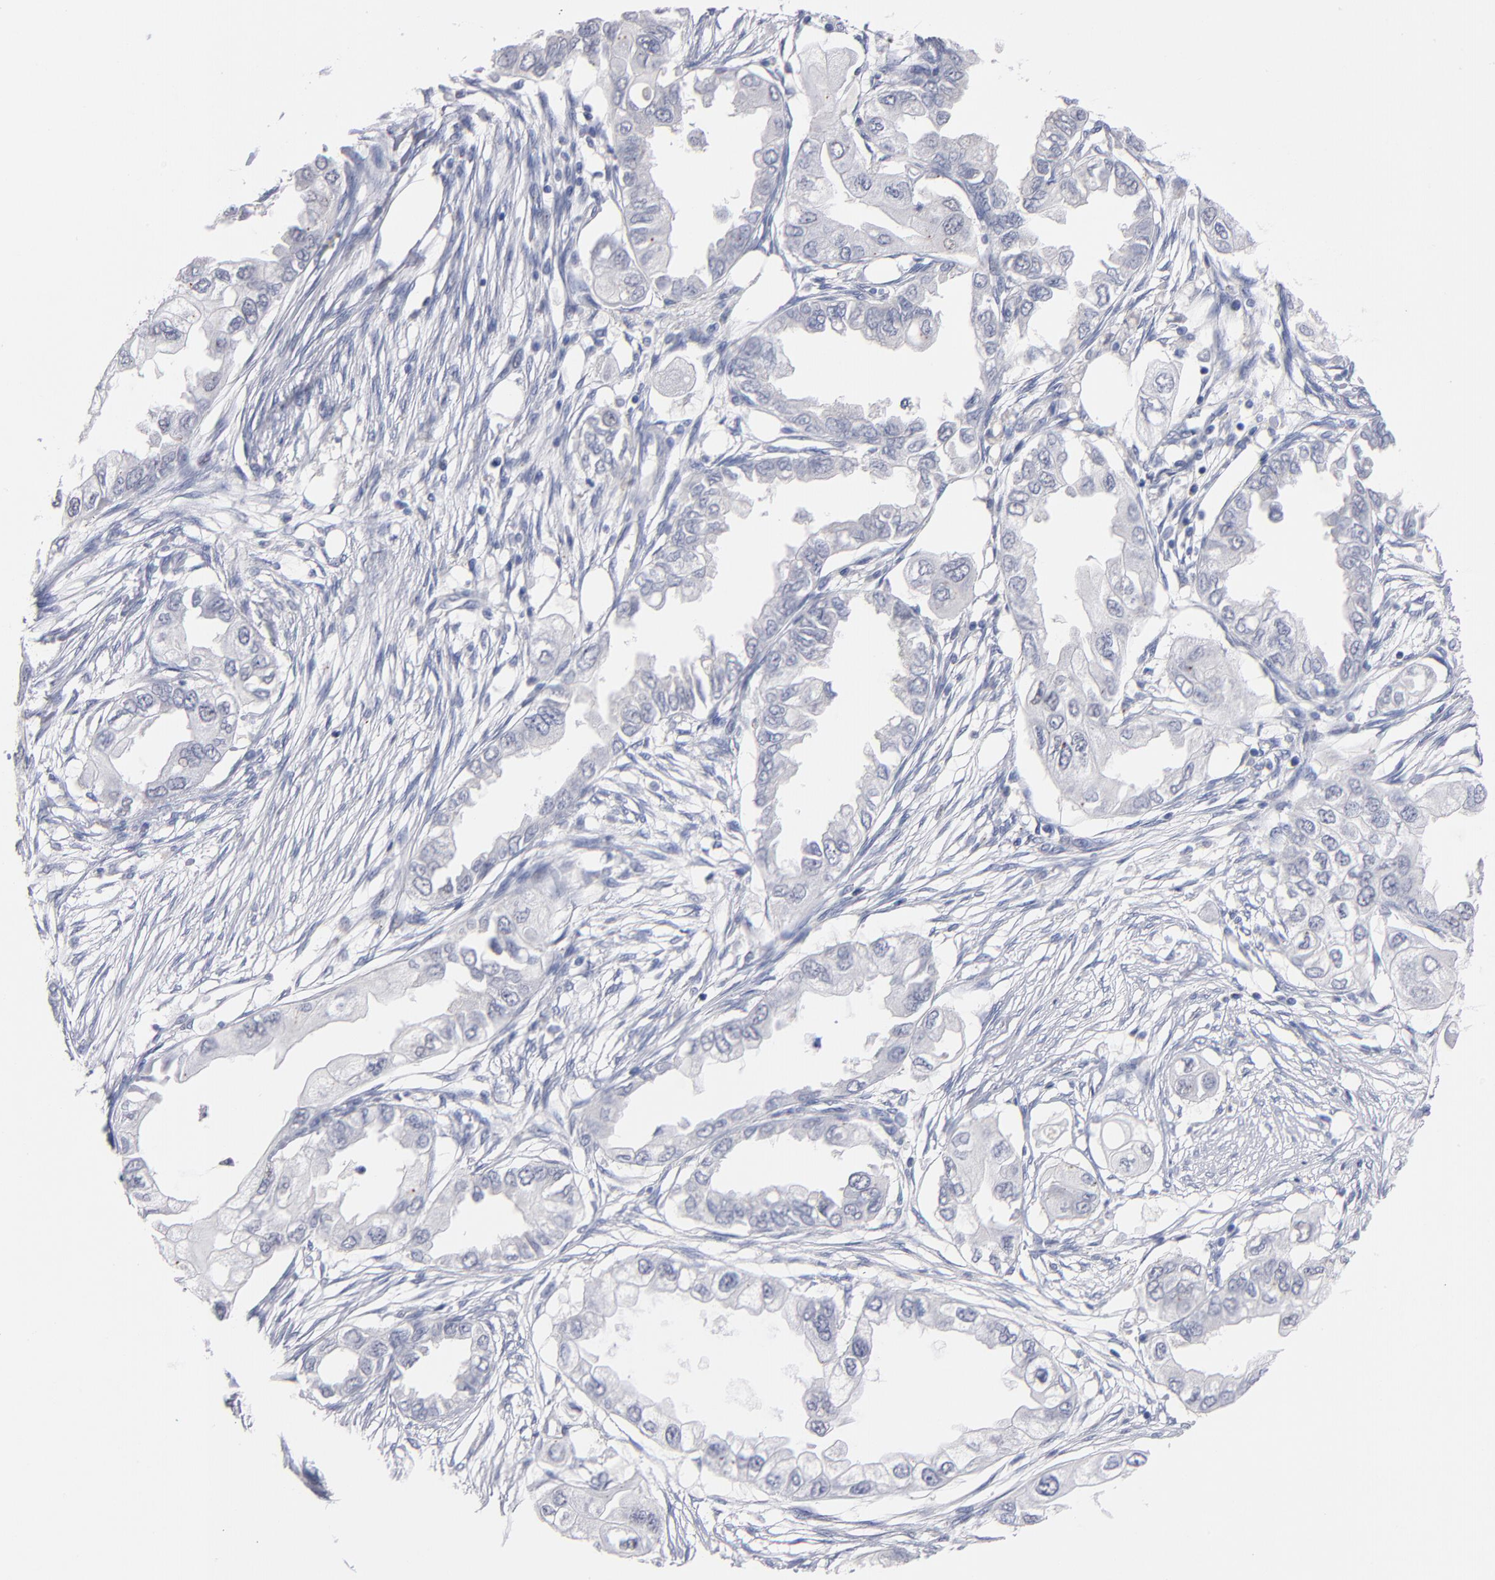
{"staining": {"intensity": "negative", "quantity": "none", "location": "none"}, "tissue": "endometrial cancer", "cell_type": "Tumor cells", "image_type": "cancer", "snomed": [{"axis": "morphology", "description": "Adenocarcinoma, NOS"}, {"axis": "topography", "description": "Endometrium"}], "caption": "Immunohistochemistry (IHC) micrograph of neoplastic tissue: endometrial cancer stained with DAB (3,3'-diaminobenzidine) displays no significant protein staining in tumor cells.", "gene": "MN1", "patient": {"sex": "female", "age": 67}}